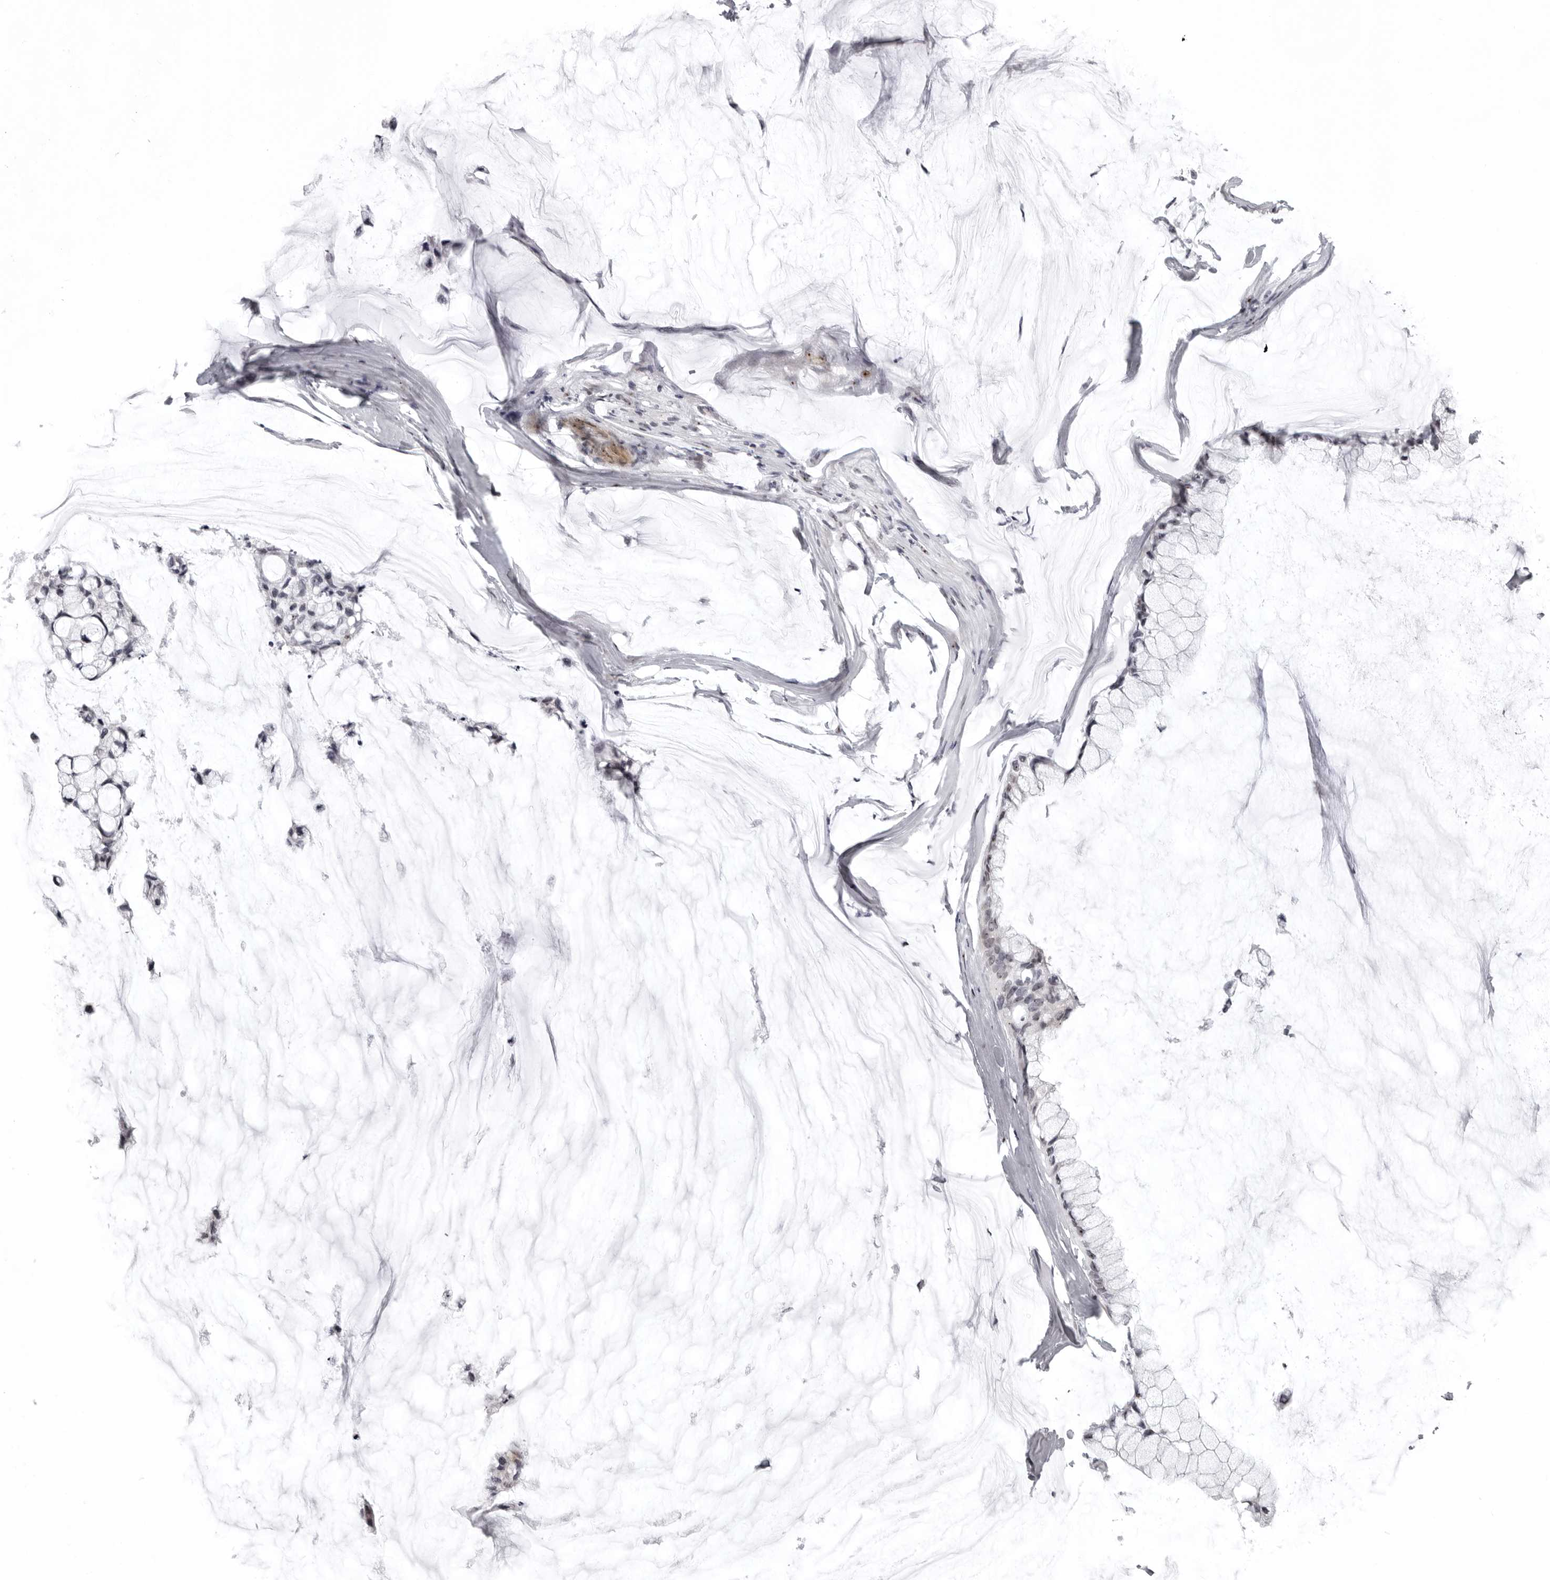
{"staining": {"intensity": "moderate", "quantity": "<25%", "location": "nuclear"}, "tissue": "ovarian cancer", "cell_type": "Tumor cells", "image_type": "cancer", "snomed": [{"axis": "morphology", "description": "Cystadenocarcinoma, mucinous, NOS"}, {"axis": "topography", "description": "Ovary"}], "caption": "Tumor cells display low levels of moderate nuclear expression in approximately <25% of cells in human mucinous cystadenocarcinoma (ovarian).", "gene": "HELZ", "patient": {"sex": "female", "age": 39}}